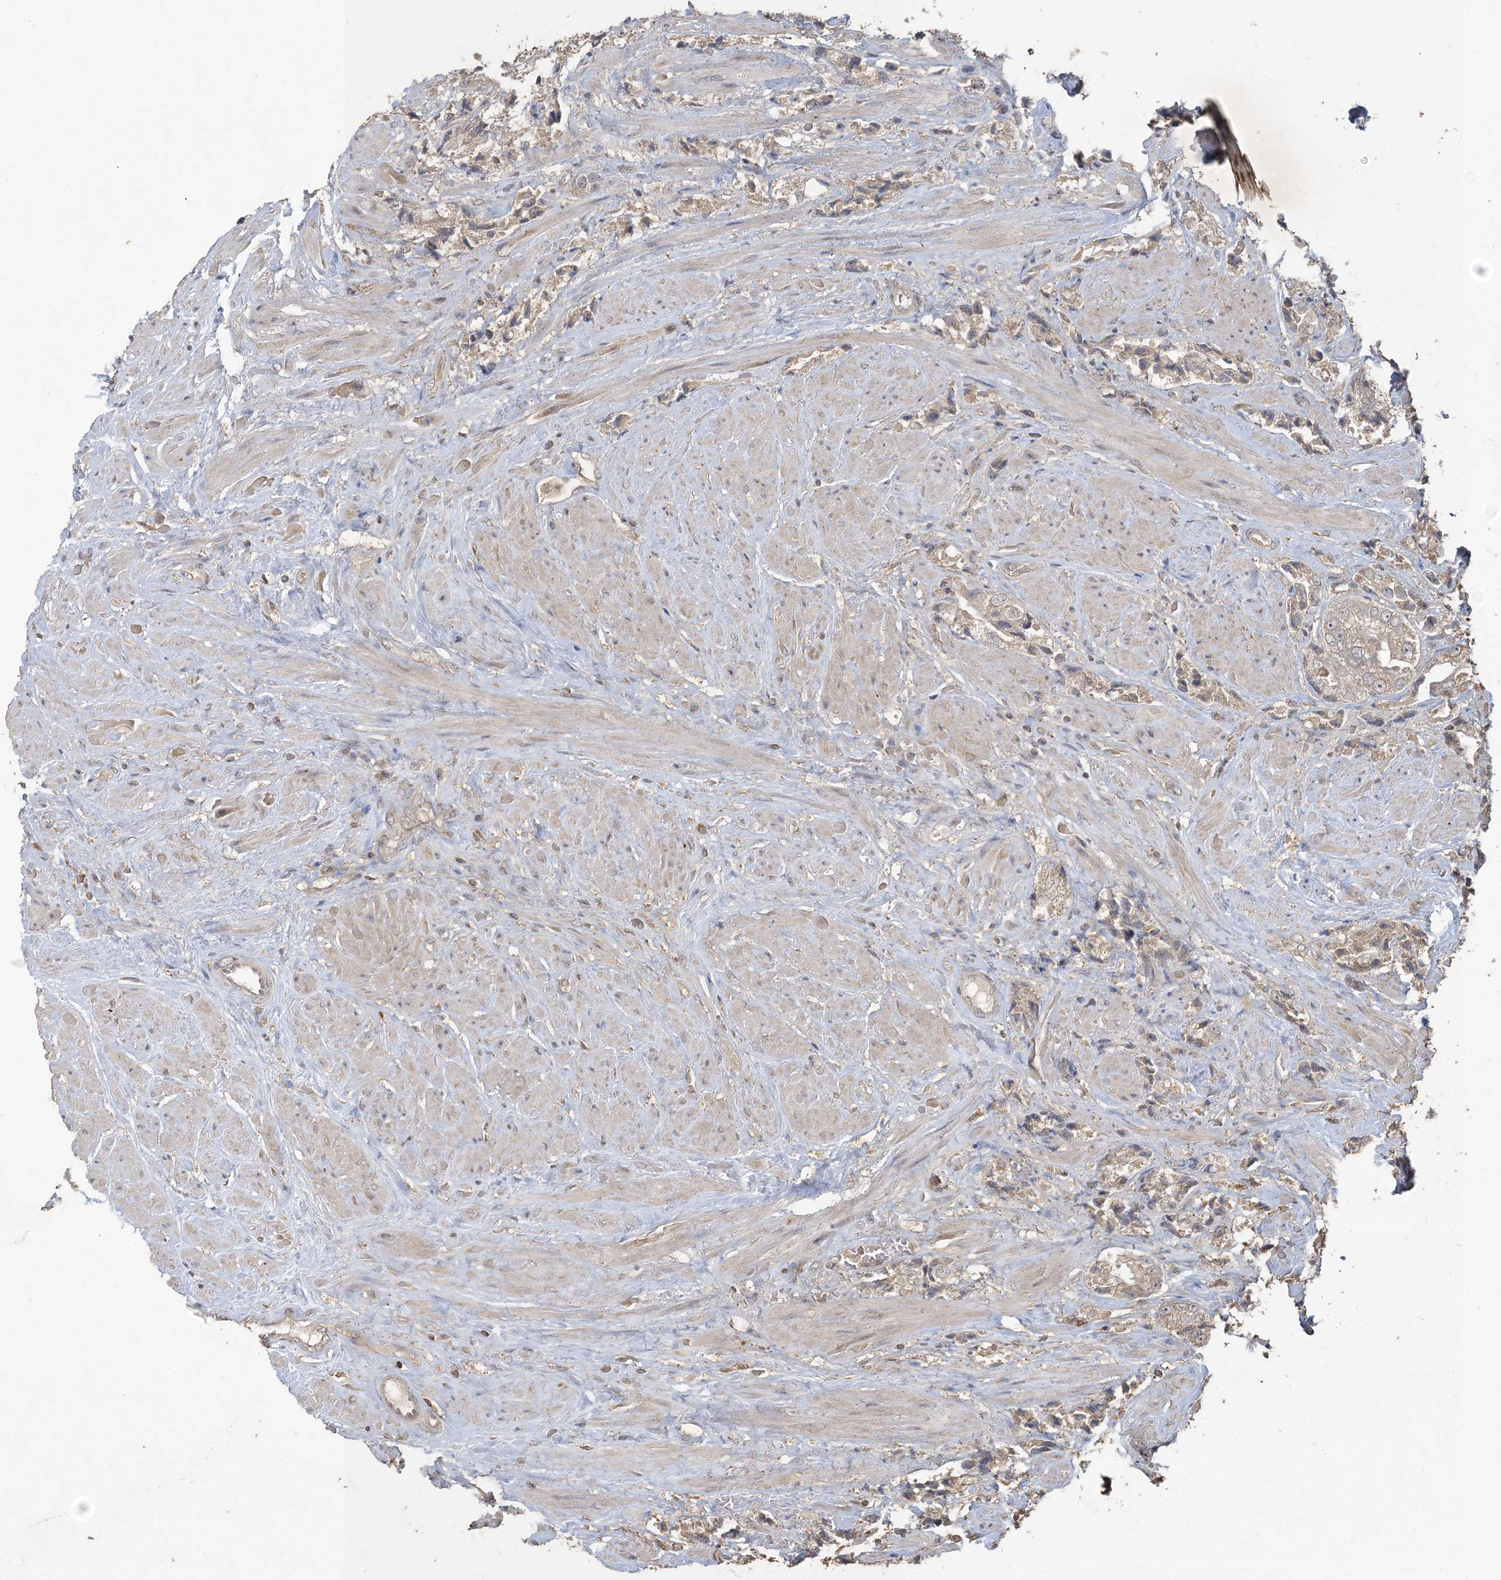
{"staining": {"intensity": "weak", "quantity": "25%-75%", "location": "cytoplasmic/membranous"}, "tissue": "prostate cancer", "cell_type": "Tumor cells", "image_type": "cancer", "snomed": [{"axis": "morphology", "description": "Adenocarcinoma, High grade"}, {"axis": "topography", "description": "Prostate"}], "caption": "The photomicrograph exhibits a brown stain indicating the presence of a protein in the cytoplasmic/membranous of tumor cells in prostate adenocarcinoma (high-grade).", "gene": "EFCAB8", "patient": {"sex": "male", "age": 61}}